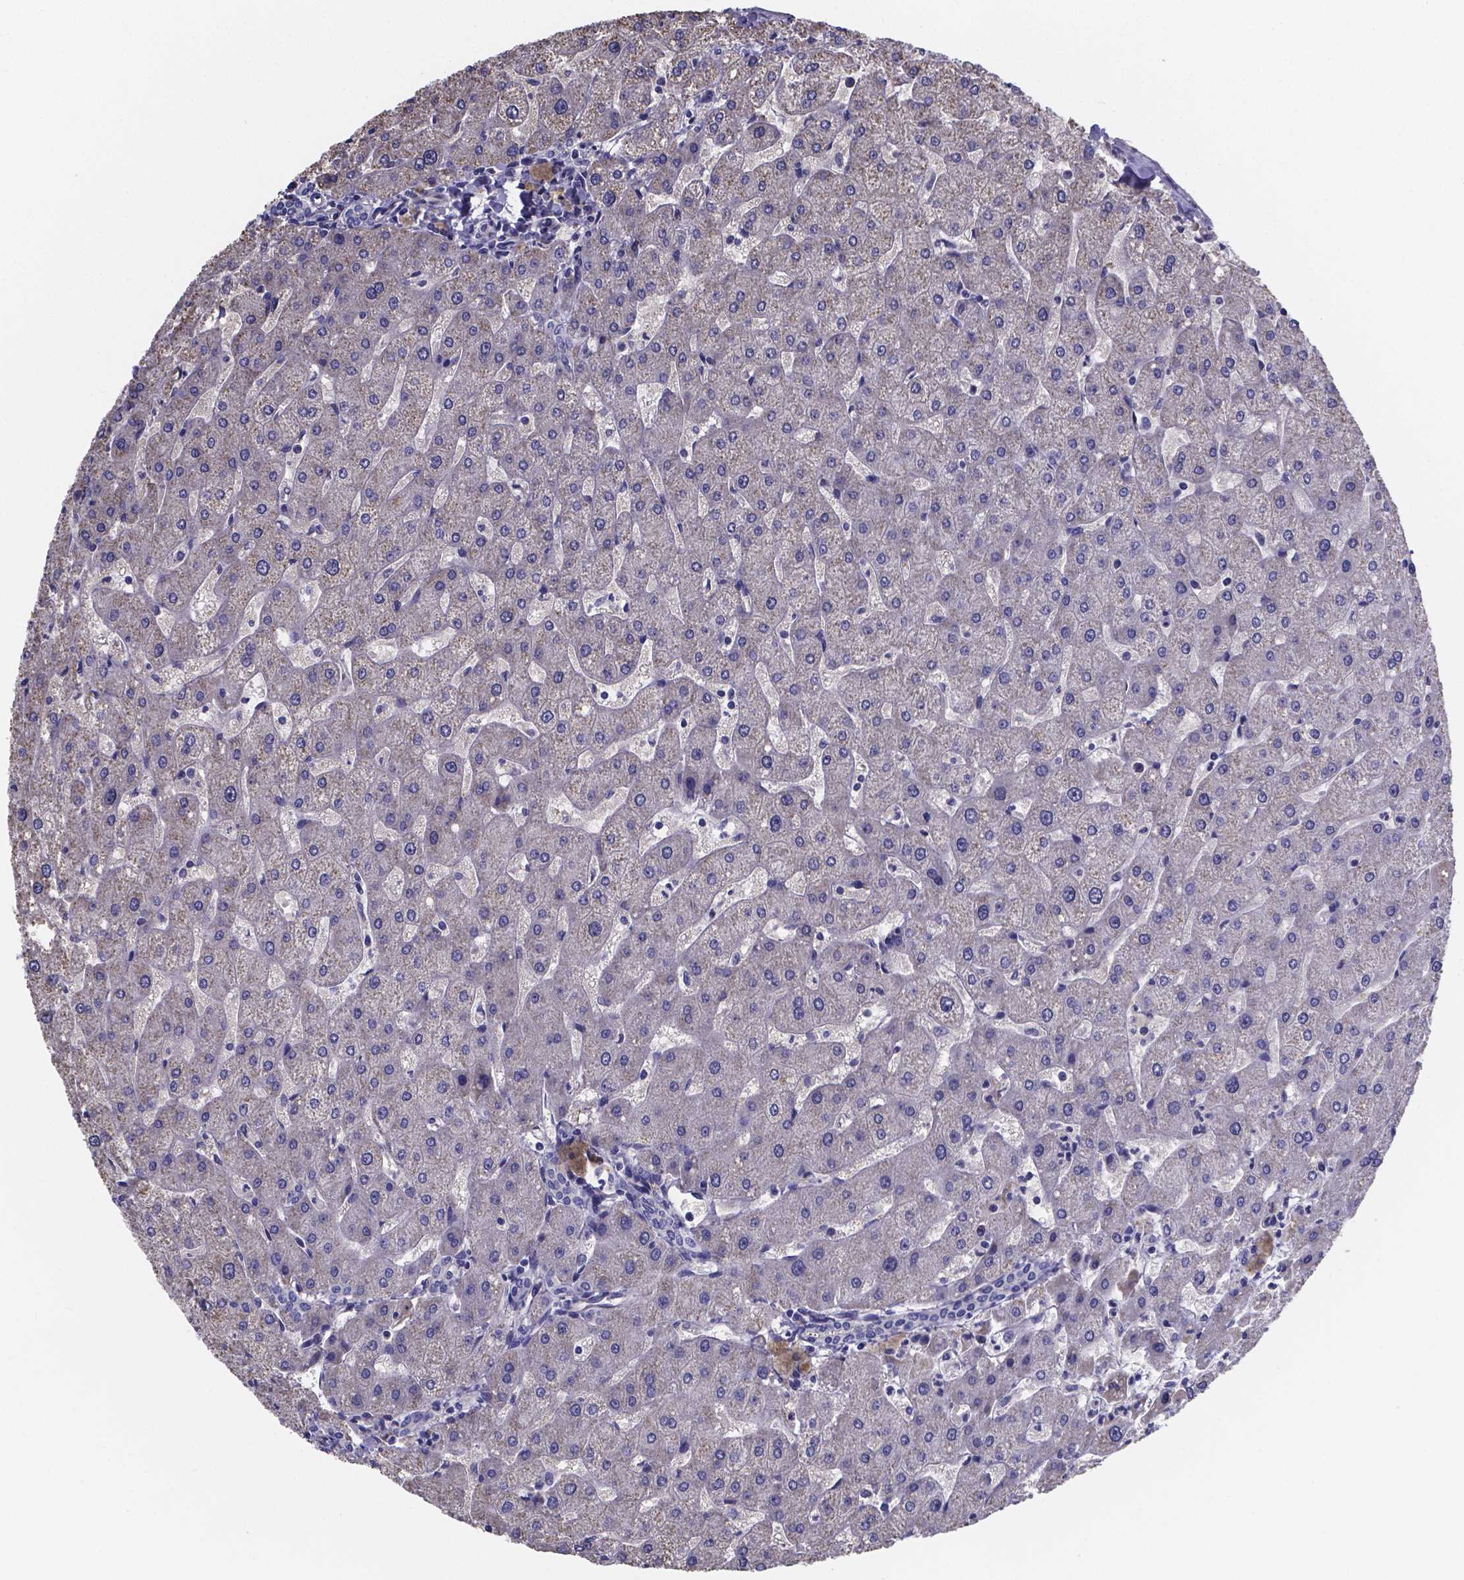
{"staining": {"intensity": "negative", "quantity": "none", "location": "none"}, "tissue": "liver", "cell_type": "Cholangiocytes", "image_type": "normal", "snomed": [{"axis": "morphology", "description": "Normal tissue, NOS"}, {"axis": "topography", "description": "Liver"}], "caption": "Histopathology image shows no protein staining in cholangiocytes of unremarkable liver.", "gene": "SFRP4", "patient": {"sex": "male", "age": 67}}